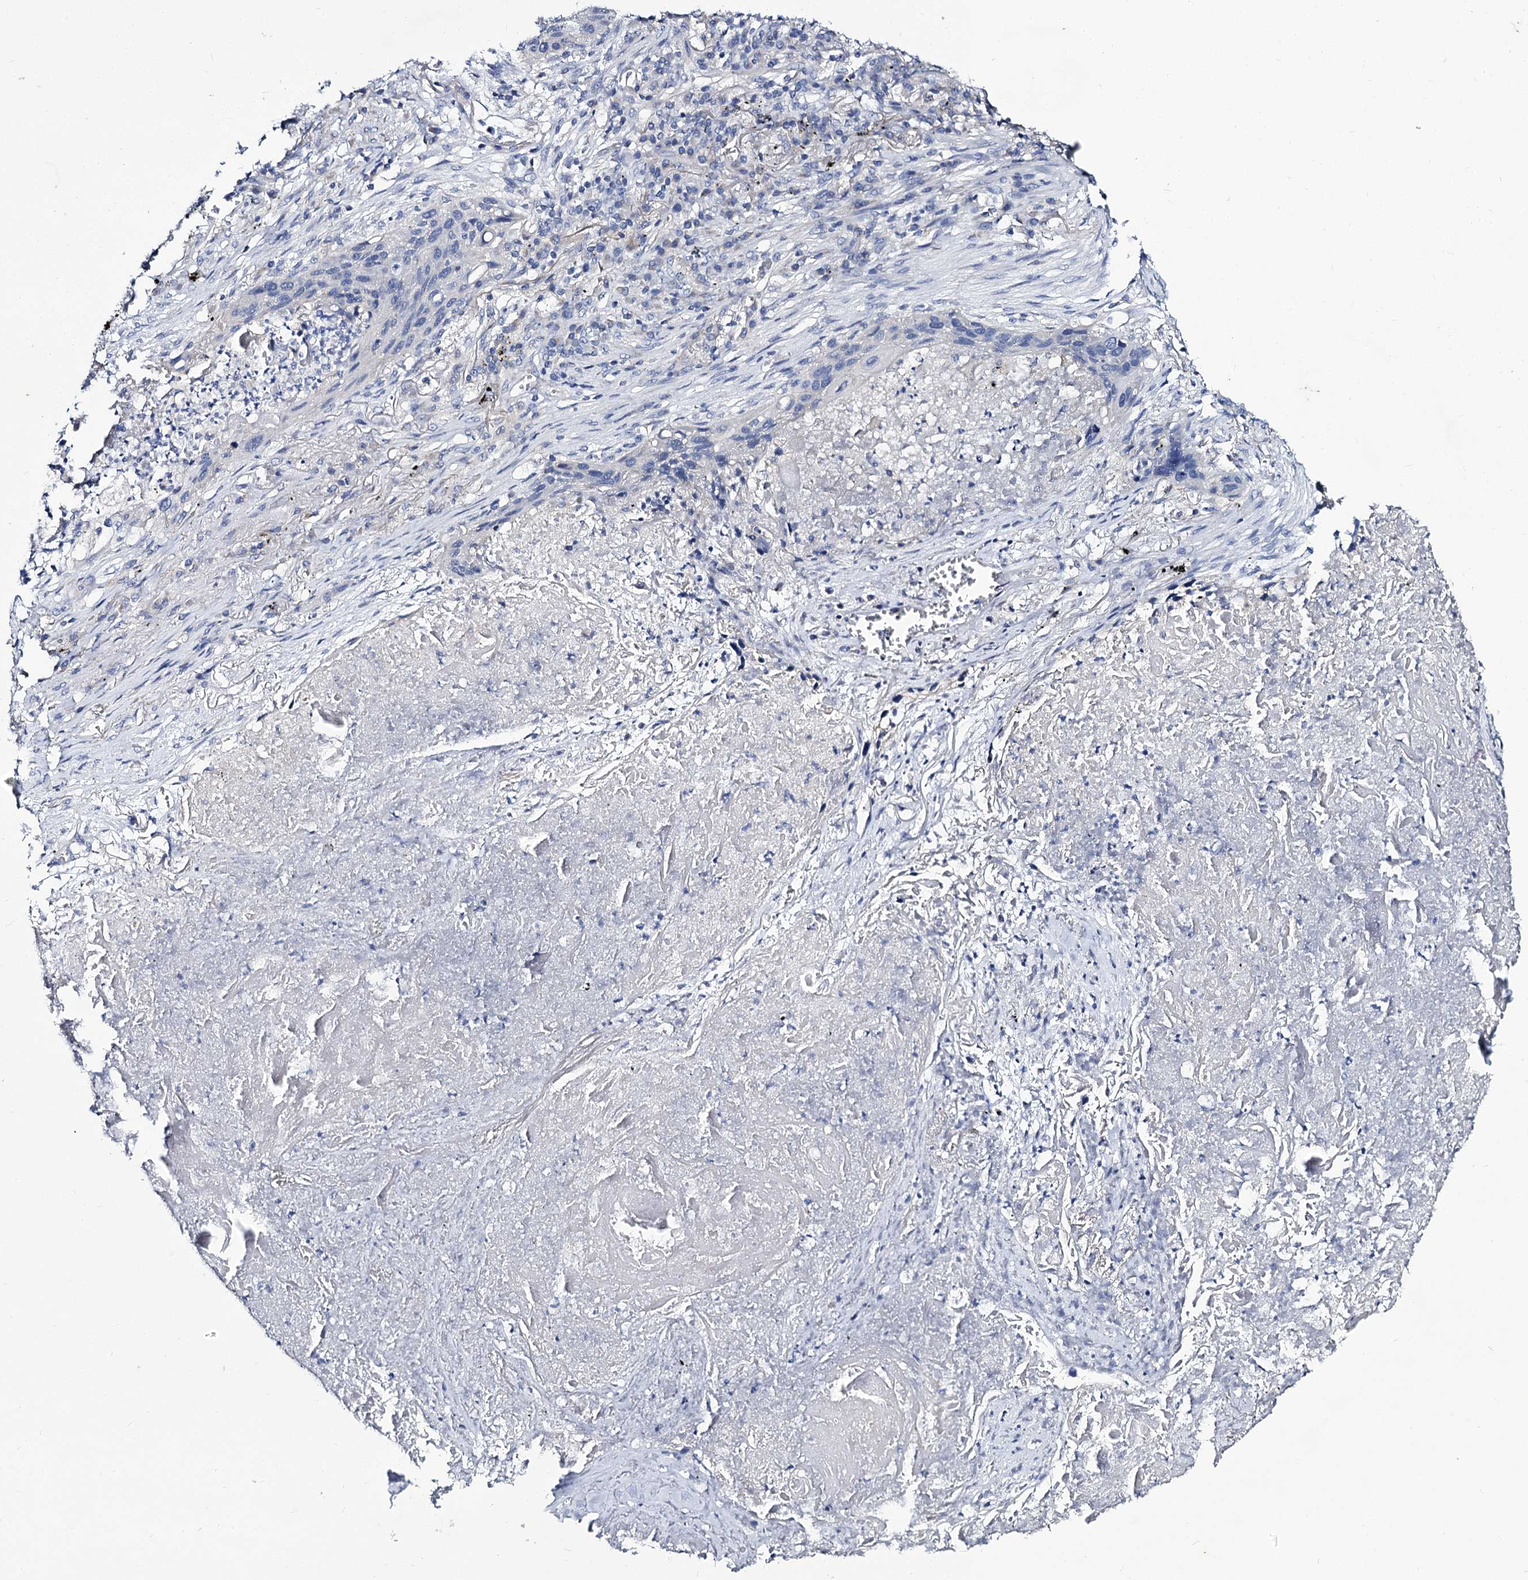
{"staining": {"intensity": "negative", "quantity": "none", "location": "none"}, "tissue": "lung cancer", "cell_type": "Tumor cells", "image_type": "cancer", "snomed": [{"axis": "morphology", "description": "Squamous cell carcinoma, NOS"}, {"axis": "topography", "description": "Lung"}], "caption": "Immunohistochemistry image of human lung cancer stained for a protein (brown), which shows no staining in tumor cells.", "gene": "PANX2", "patient": {"sex": "female", "age": 63}}